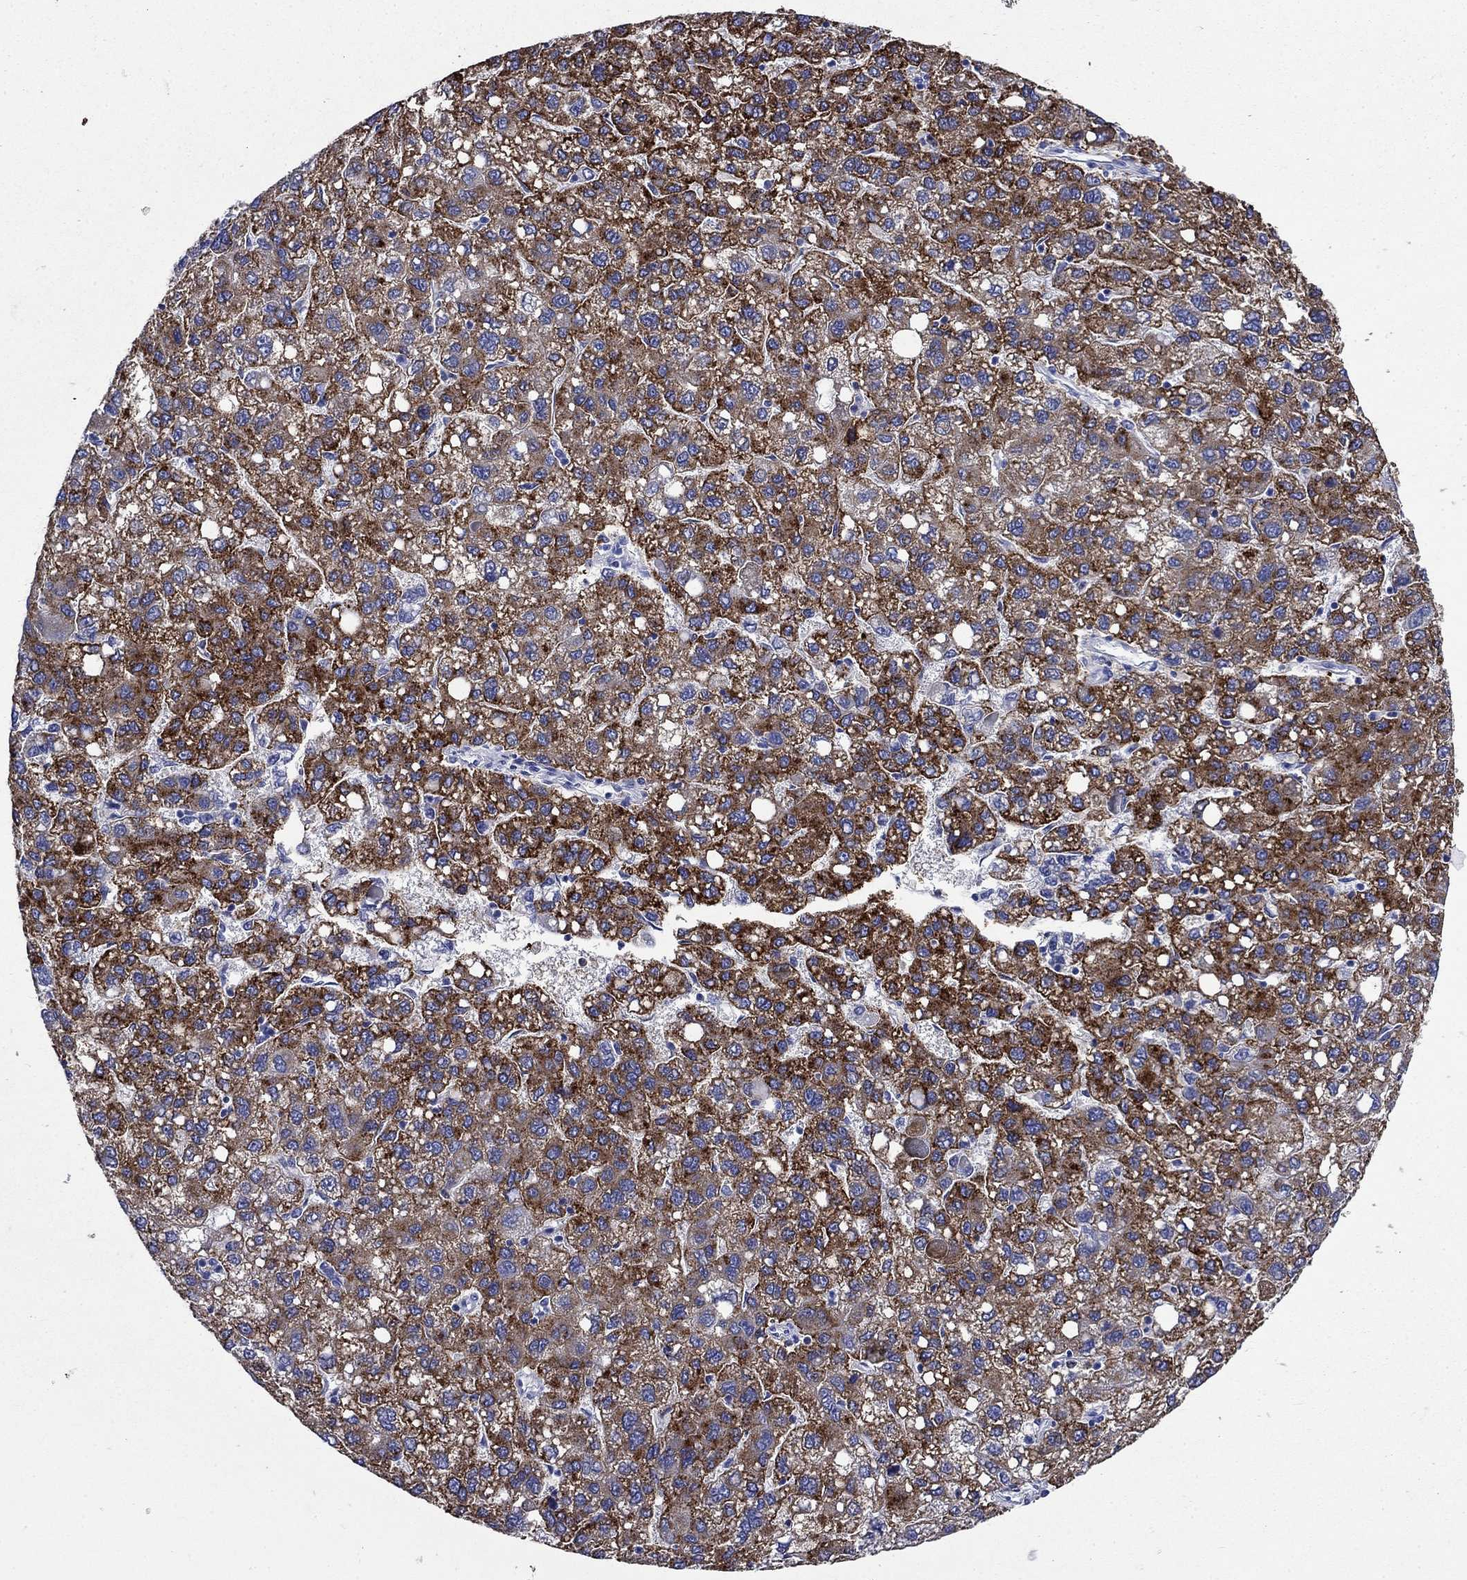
{"staining": {"intensity": "strong", "quantity": "25%-75%", "location": "cytoplasmic/membranous"}, "tissue": "liver cancer", "cell_type": "Tumor cells", "image_type": "cancer", "snomed": [{"axis": "morphology", "description": "Carcinoma, Hepatocellular, NOS"}, {"axis": "topography", "description": "Liver"}], "caption": "The histopathology image shows staining of liver cancer, revealing strong cytoplasmic/membranous protein staining (brown color) within tumor cells.", "gene": "TFR2", "patient": {"sex": "female", "age": 82}}